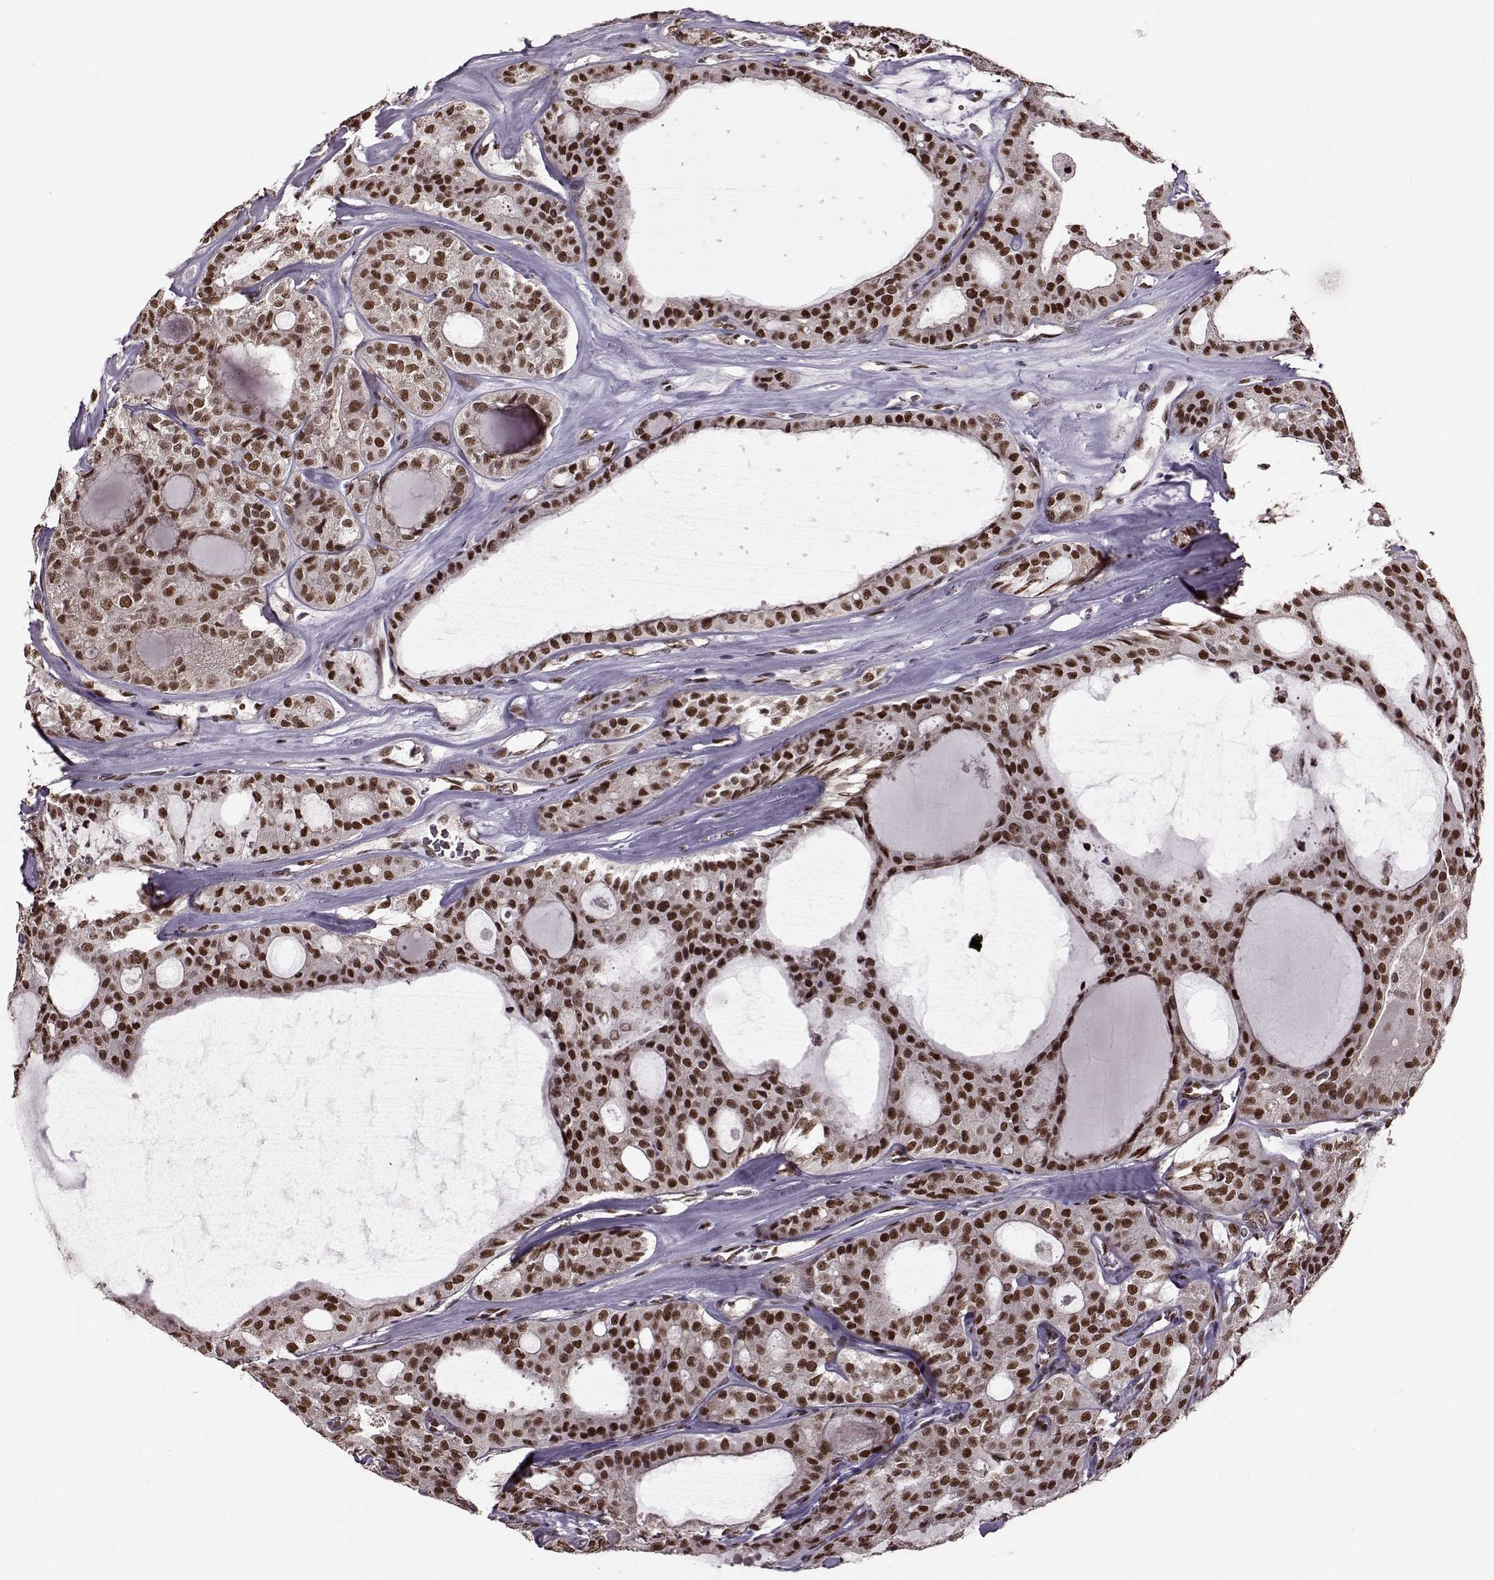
{"staining": {"intensity": "strong", "quantity": ">75%", "location": "nuclear"}, "tissue": "thyroid cancer", "cell_type": "Tumor cells", "image_type": "cancer", "snomed": [{"axis": "morphology", "description": "Follicular adenoma carcinoma, NOS"}, {"axis": "topography", "description": "Thyroid gland"}], "caption": "Thyroid cancer (follicular adenoma carcinoma) was stained to show a protein in brown. There is high levels of strong nuclear staining in approximately >75% of tumor cells.", "gene": "FTO", "patient": {"sex": "male", "age": 75}}